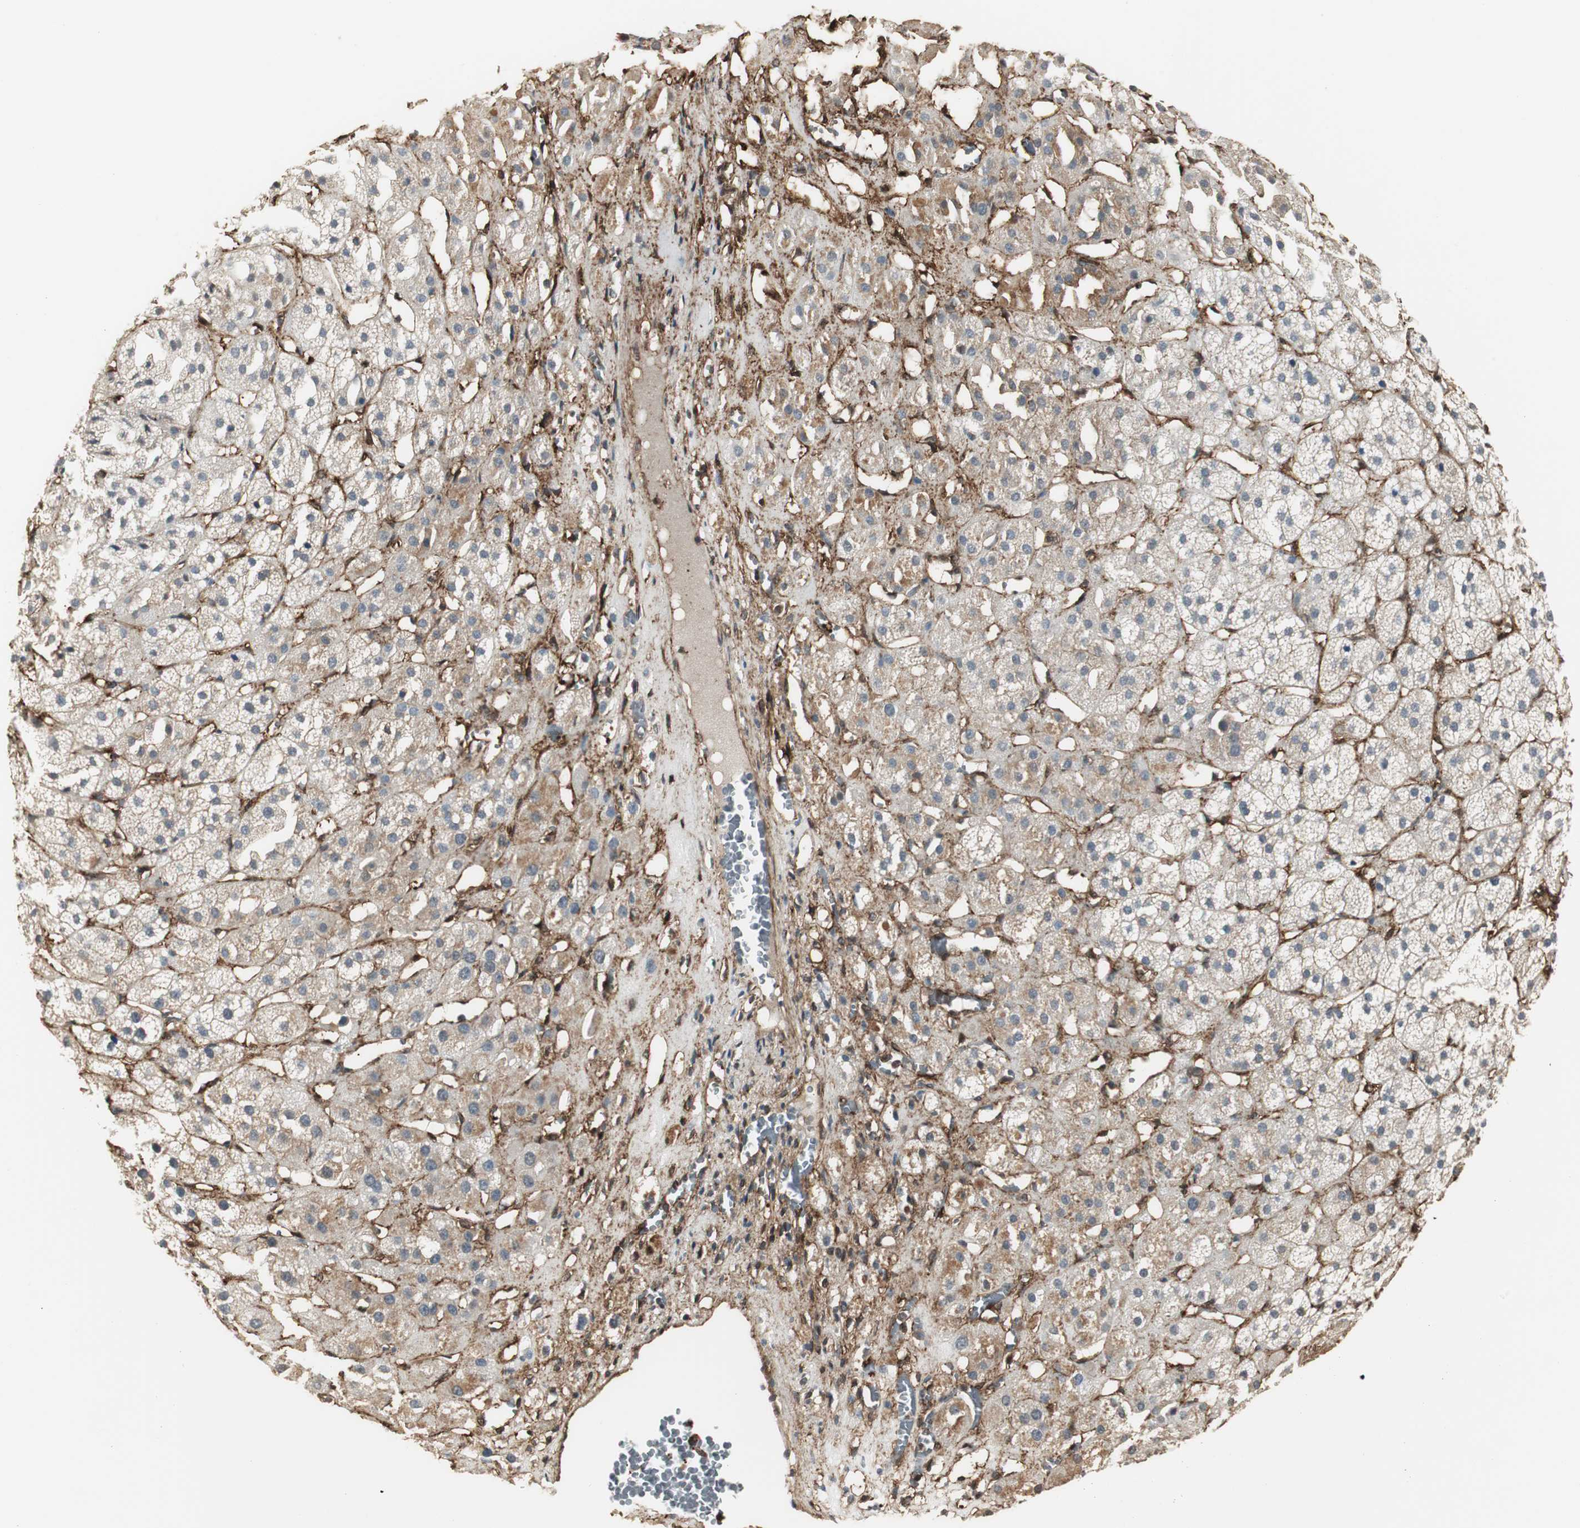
{"staining": {"intensity": "weak", "quantity": ">75%", "location": "cytoplasmic/membranous,nuclear"}, "tissue": "adrenal gland", "cell_type": "Glandular cells", "image_type": "normal", "snomed": [{"axis": "morphology", "description": "Normal tissue, NOS"}, {"axis": "topography", "description": "Adrenal gland"}], "caption": "IHC staining of unremarkable adrenal gland, which displays low levels of weak cytoplasmic/membranous,nuclear staining in approximately >75% of glandular cells indicating weak cytoplasmic/membranous,nuclear protein staining. The staining was performed using DAB (3,3'-diaminobenzidine) (brown) for protein detection and nuclei were counterstained in hematoxylin (blue).", "gene": "PTPN11", "patient": {"sex": "female", "age": 71}}